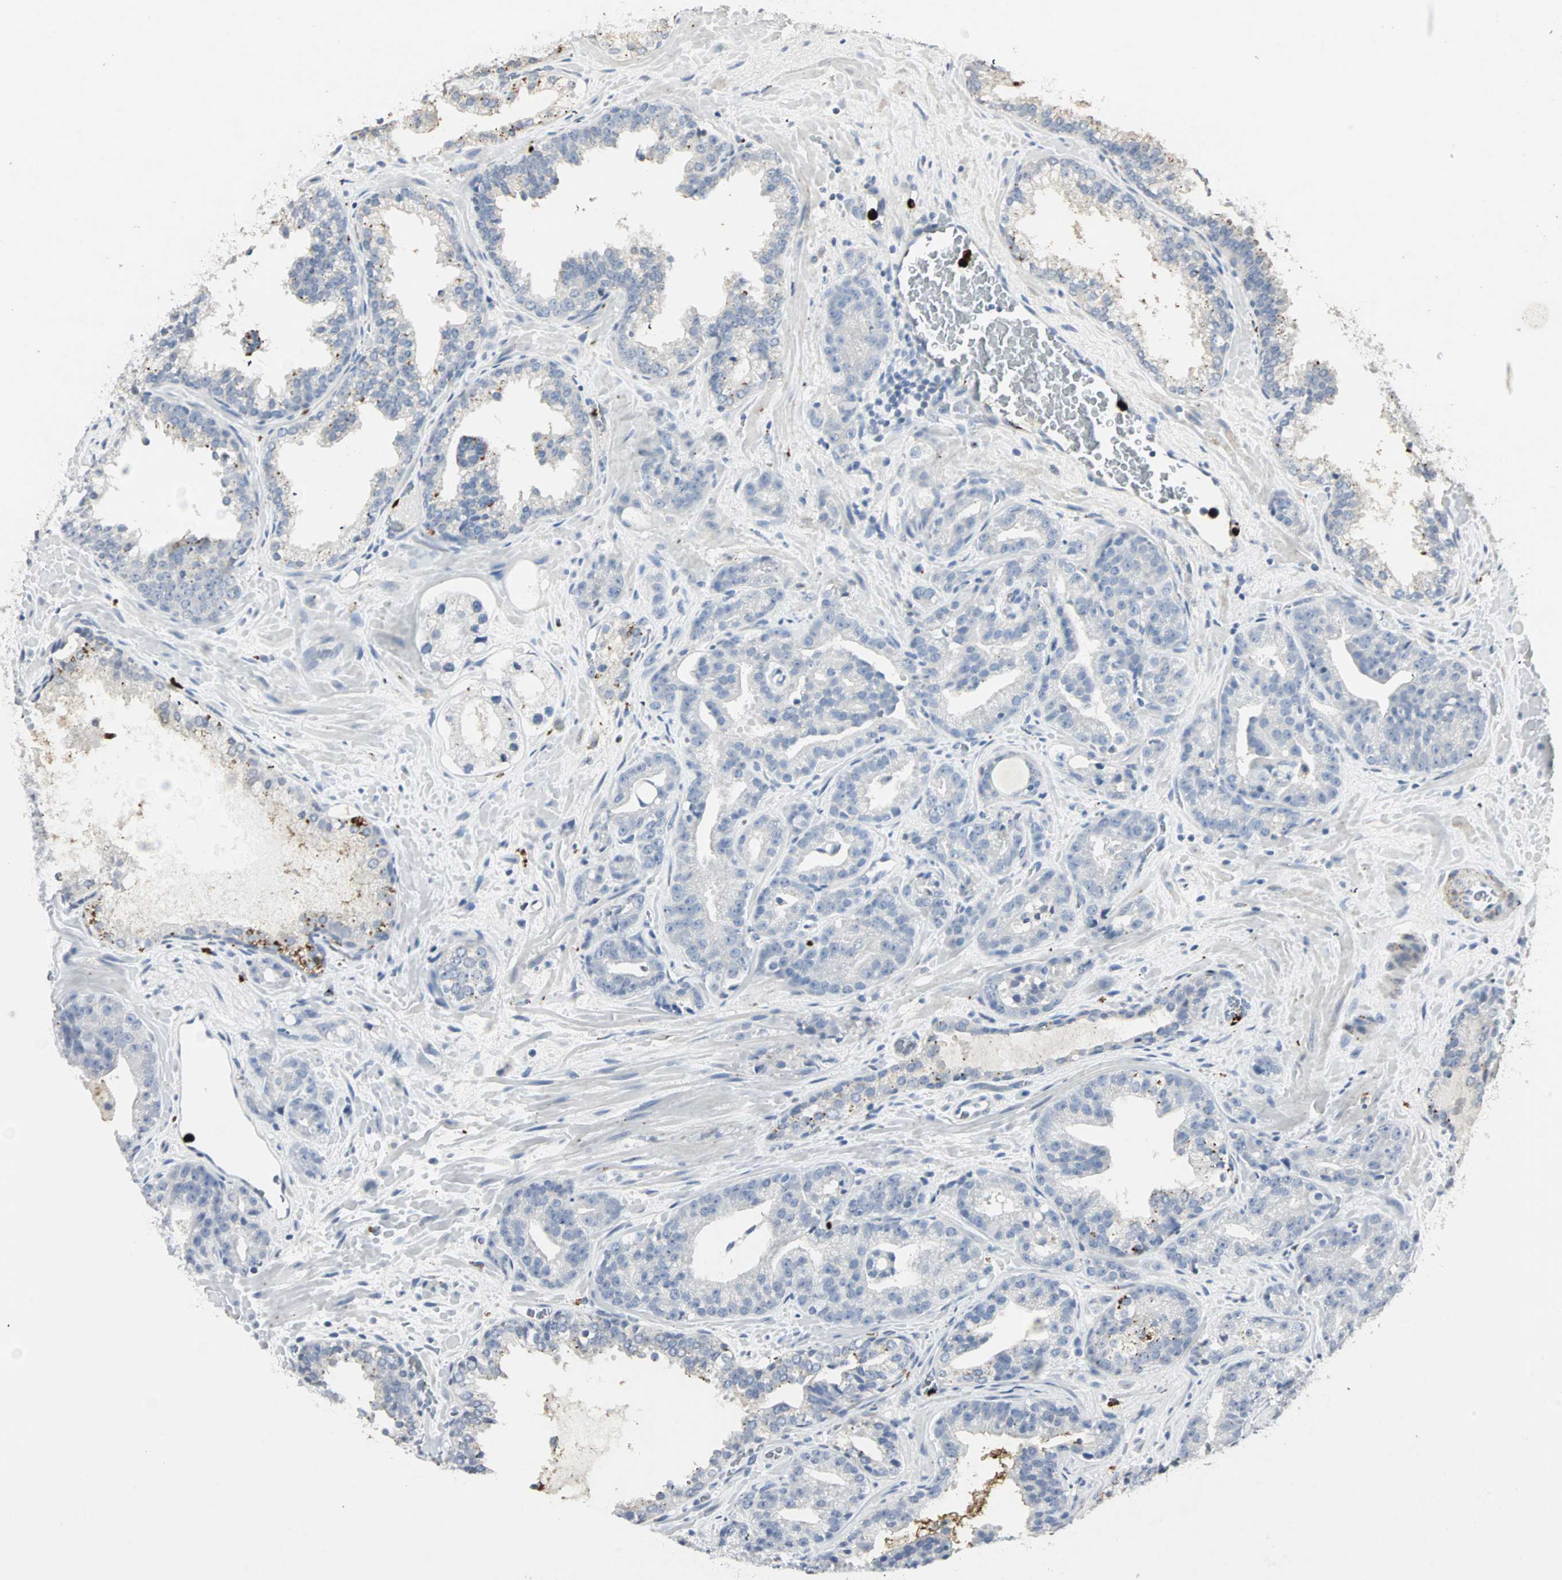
{"staining": {"intensity": "negative", "quantity": "none", "location": "none"}, "tissue": "prostate cancer", "cell_type": "Tumor cells", "image_type": "cancer", "snomed": [{"axis": "morphology", "description": "Adenocarcinoma, Low grade"}, {"axis": "topography", "description": "Prostate"}], "caption": "Histopathology image shows no protein expression in tumor cells of prostate cancer (low-grade adenocarcinoma) tissue.", "gene": "CEACAM6", "patient": {"sex": "male", "age": 63}}